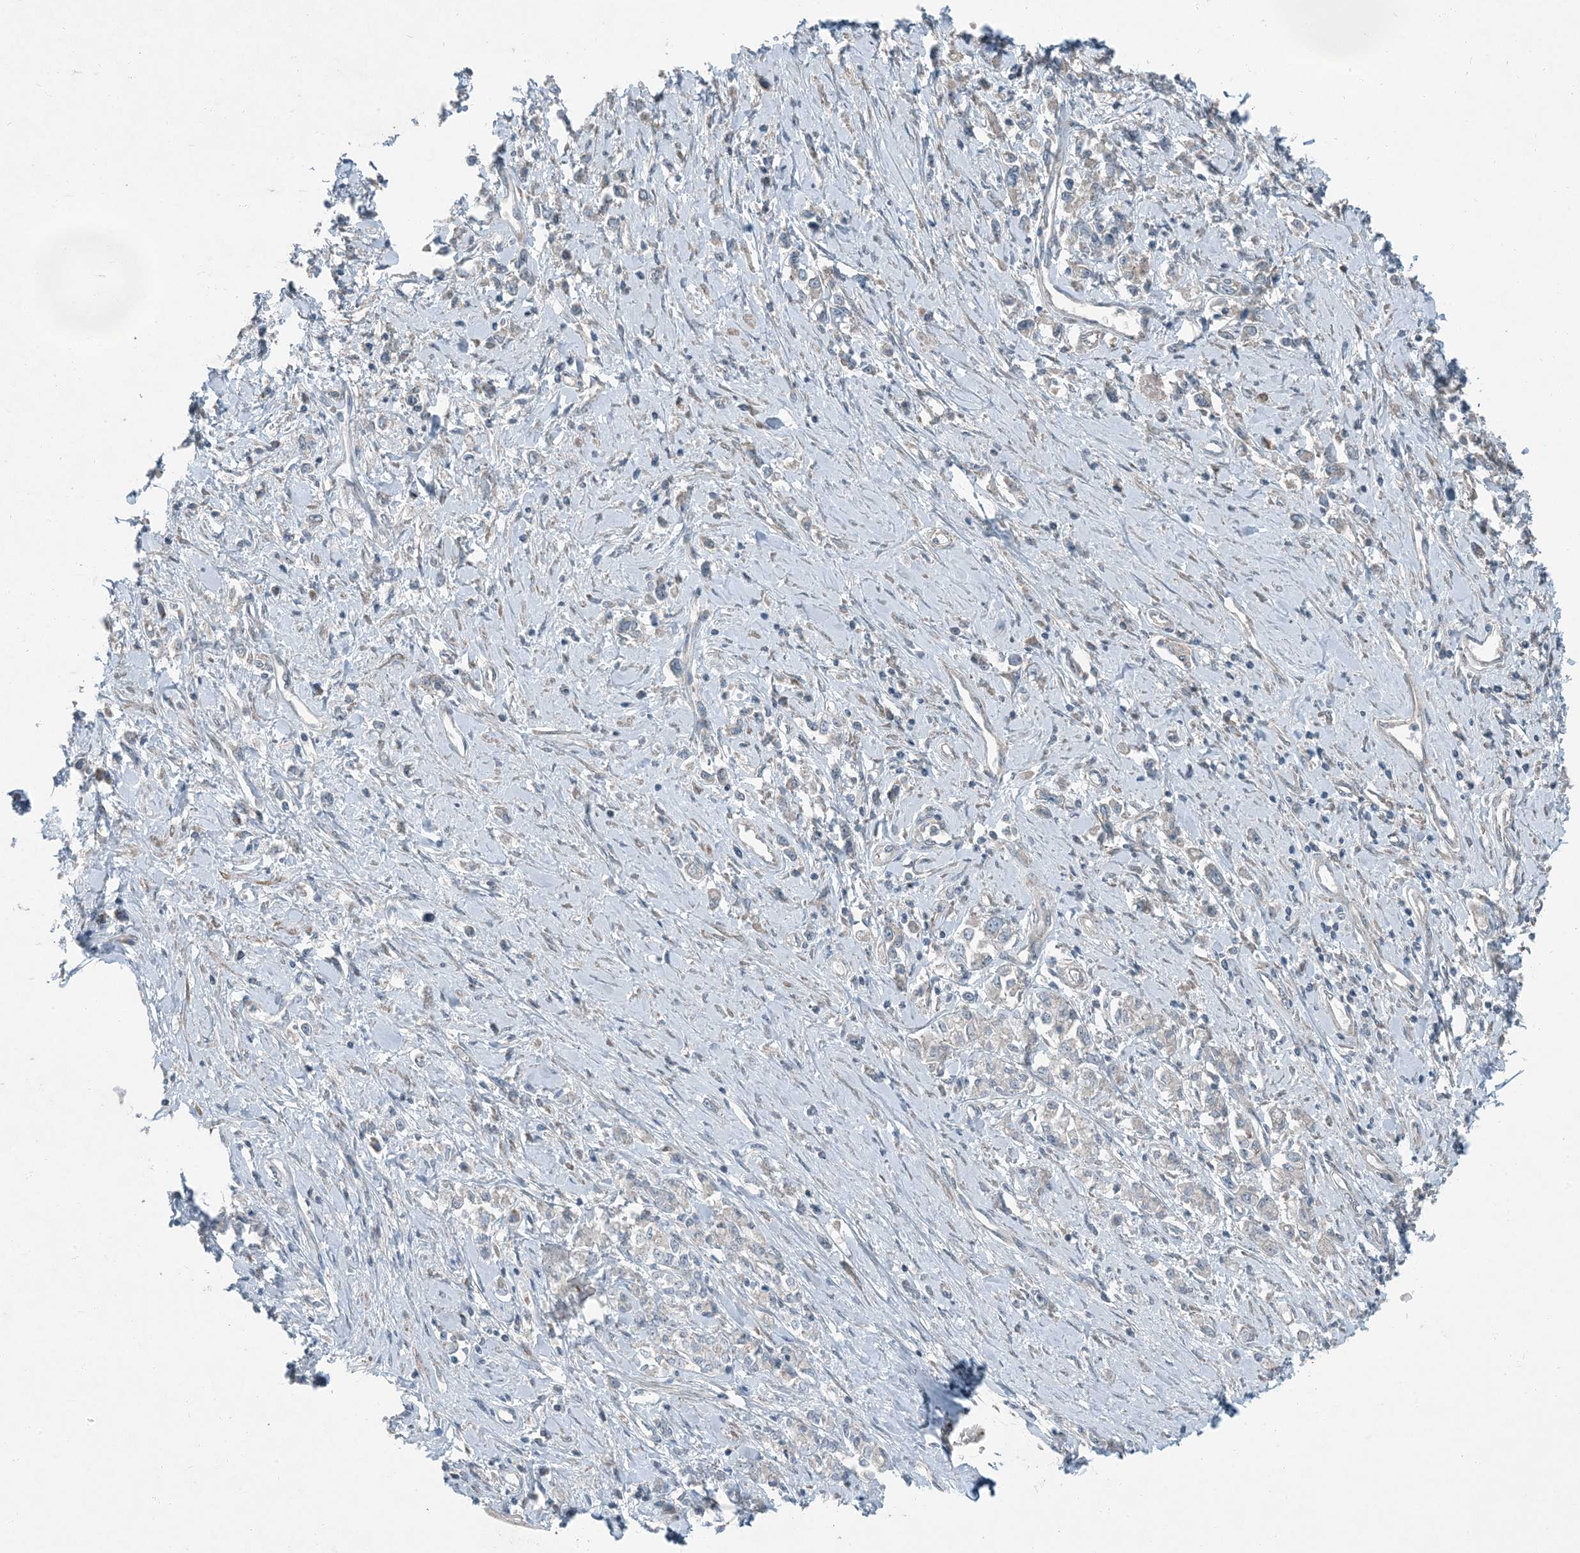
{"staining": {"intensity": "negative", "quantity": "none", "location": "none"}, "tissue": "stomach cancer", "cell_type": "Tumor cells", "image_type": "cancer", "snomed": [{"axis": "morphology", "description": "Adenocarcinoma, NOS"}, {"axis": "topography", "description": "Stomach"}], "caption": "Immunohistochemistry (IHC) micrograph of neoplastic tissue: stomach adenocarcinoma stained with DAB displays no significant protein staining in tumor cells. (DAB (3,3'-diaminobenzidine) IHC visualized using brightfield microscopy, high magnification).", "gene": "APOM", "patient": {"sex": "female", "age": 76}}